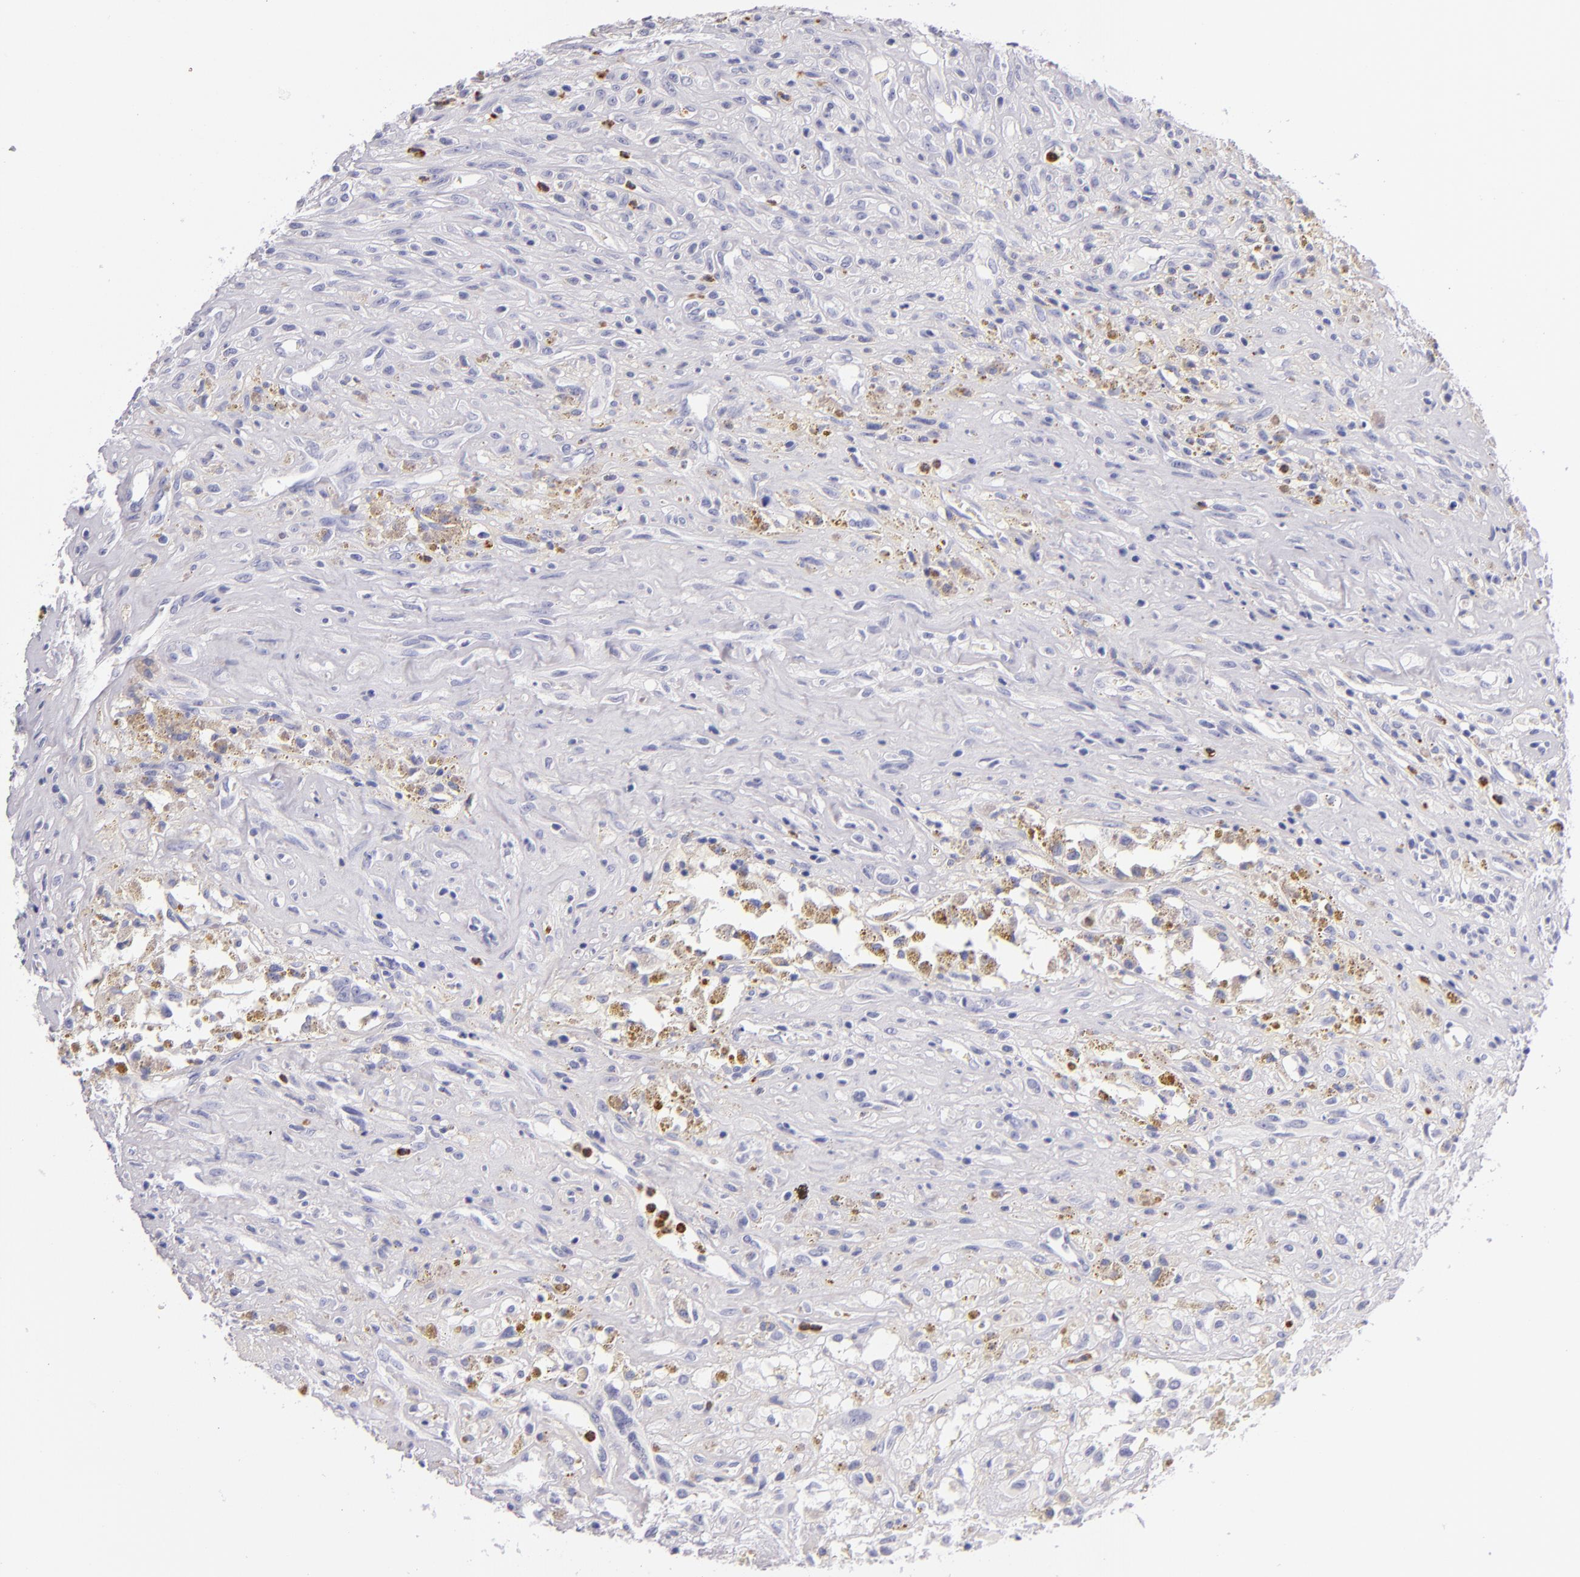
{"staining": {"intensity": "negative", "quantity": "none", "location": "none"}, "tissue": "glioma", "cell_type": "Tumor cells", "image_type": "cancer", "snomed": [{"axis": "morphology", "description": "Glioma, malignant, High grade"}, {"axis": "topography", "description": "Brain"}], "caption": "This image is of malignant glioma (high-grade) stained with IHC to label a protein in brown with the nuclei are counter-stained blue. There is no positivity in tumor cells.", "gene": "CDH3", "patient": {"sex": "male", "age": 66}}